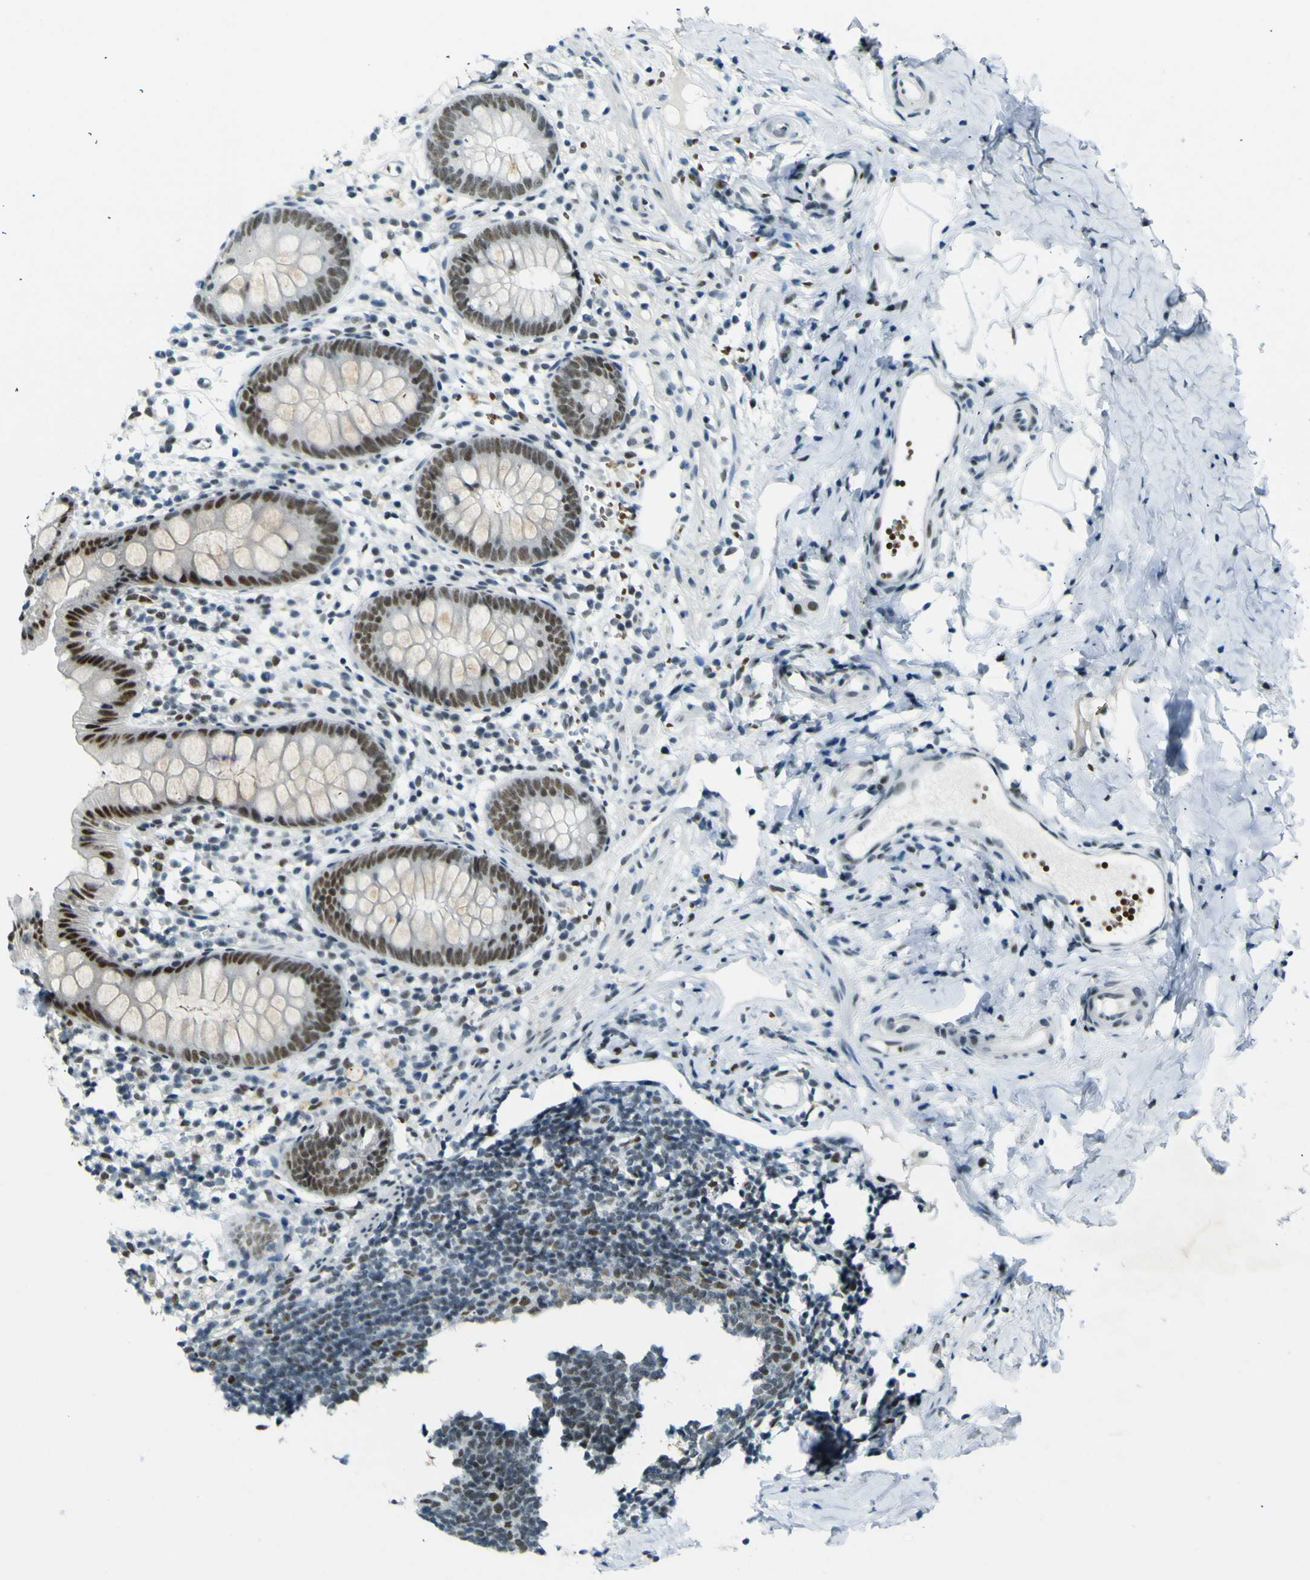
{"staining": {"intensity": "moderate", "quantity": "25%-75%", "location": "nuclear"}, "tissue": "appendix", "cell_type": "Glandular cells", "image_type": "normal", "snomed": [{"axis": "morphology", "description": "Normal tissue, NOS"}, {"axis": "topography", "description": "Appendix"}], "caption": "Immunohistochemistry (DAB) staining of normal human appendix shows moderate nuclear protein staining in approximately 25%-75% of glandular cells. (Stains: DAB in brown, nuclei in blue, Microscopy: brightfield microscopy at high magnification).", "gene": "CEBPG", "patient": {"sex": "female", "age": 20}}